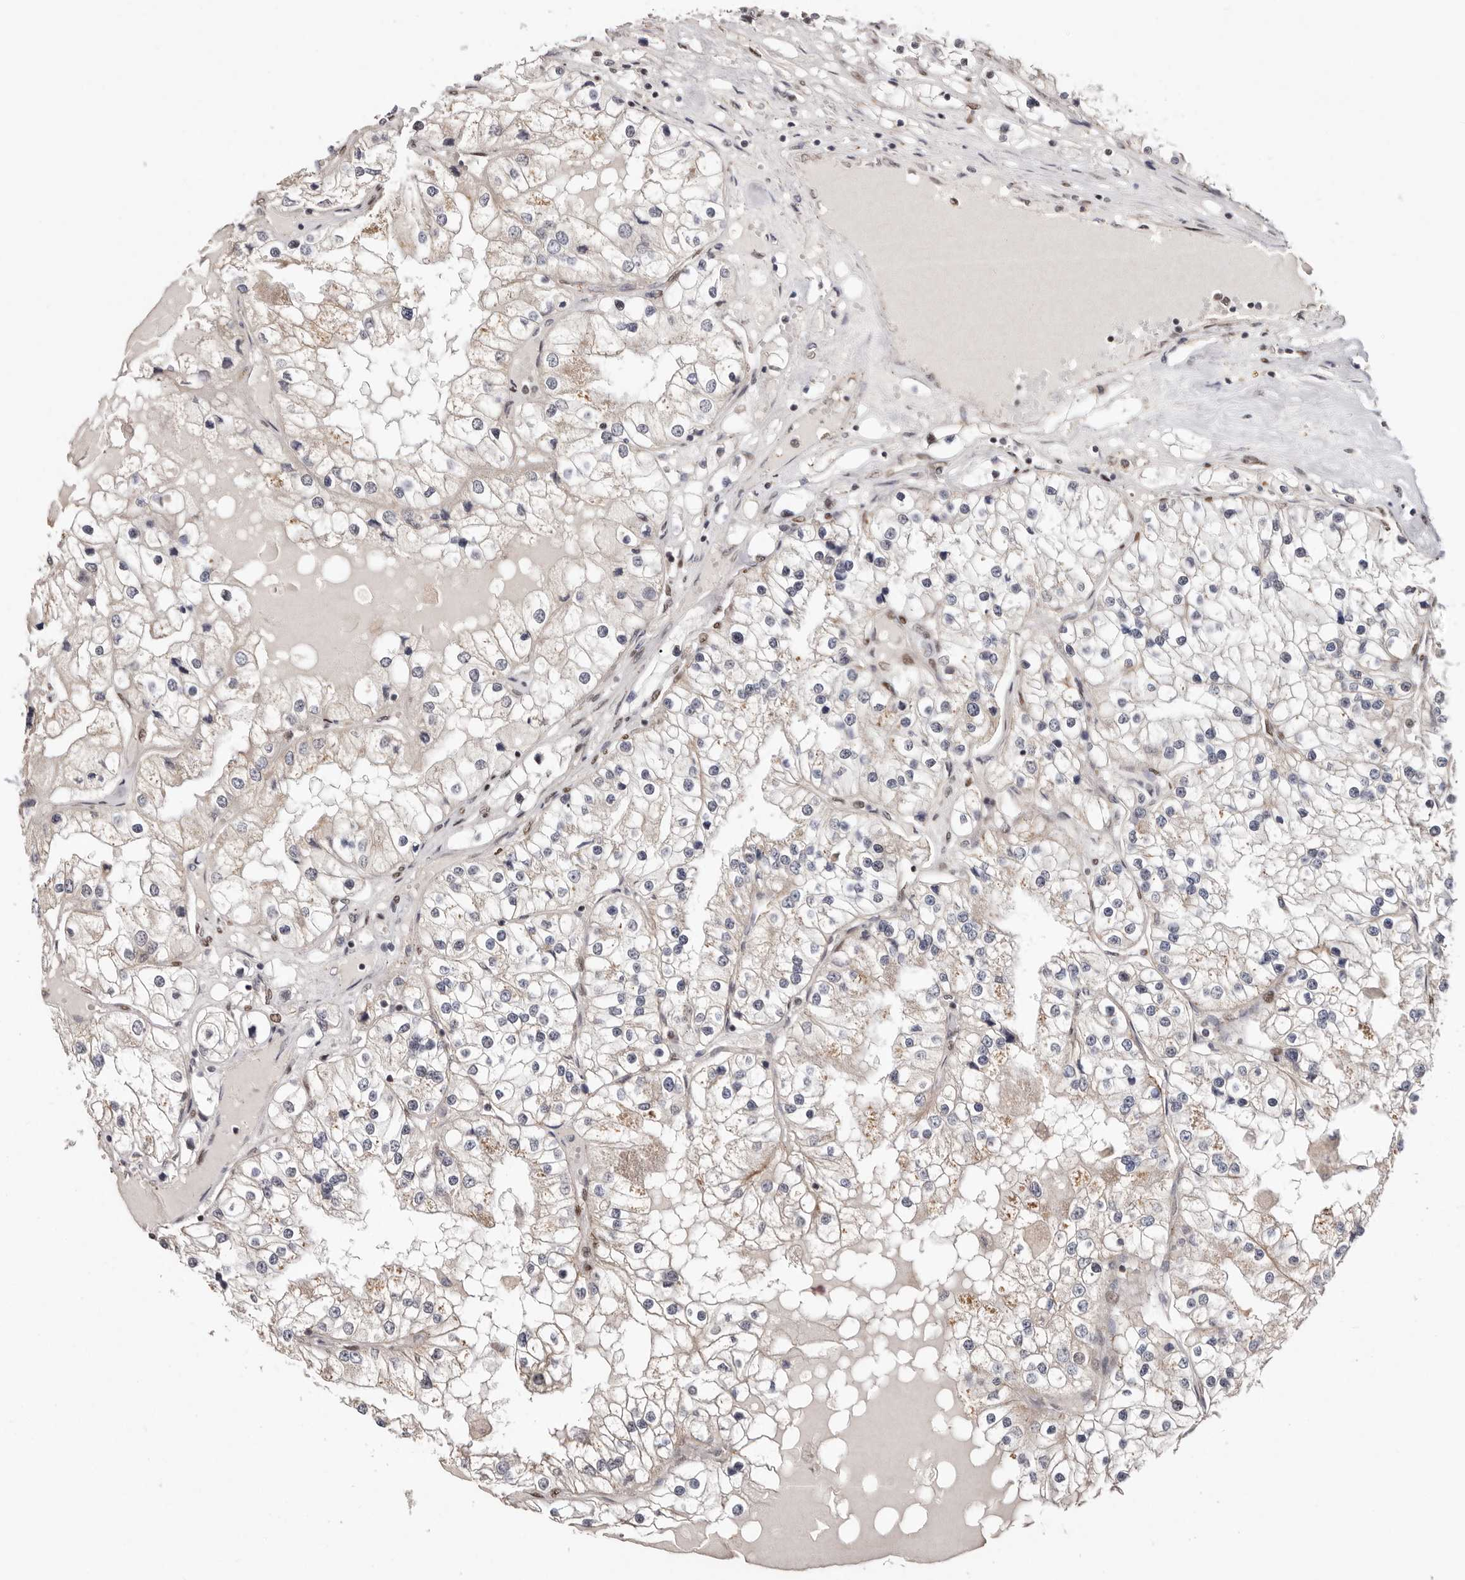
{"staining": {"intensity": "weak", "quantity": "<25%", "location": "cytoplasmic/membranous"}, "tissue": "renal cancer", "cell_type": "Tumor cells", "image_type": "cancer", "snomed": [{"axis": "morphology", "description": "Adenocarcinoma, NOS"}, {"axis": "topography", "description": "Kidney"}], "caption": "IHC micrograph of human renal cancer stained for a protein (brown), which reveals no expression in tumor cells.", "gene": "SMAD7", "patient": {"sex": "male", "age": 68}}